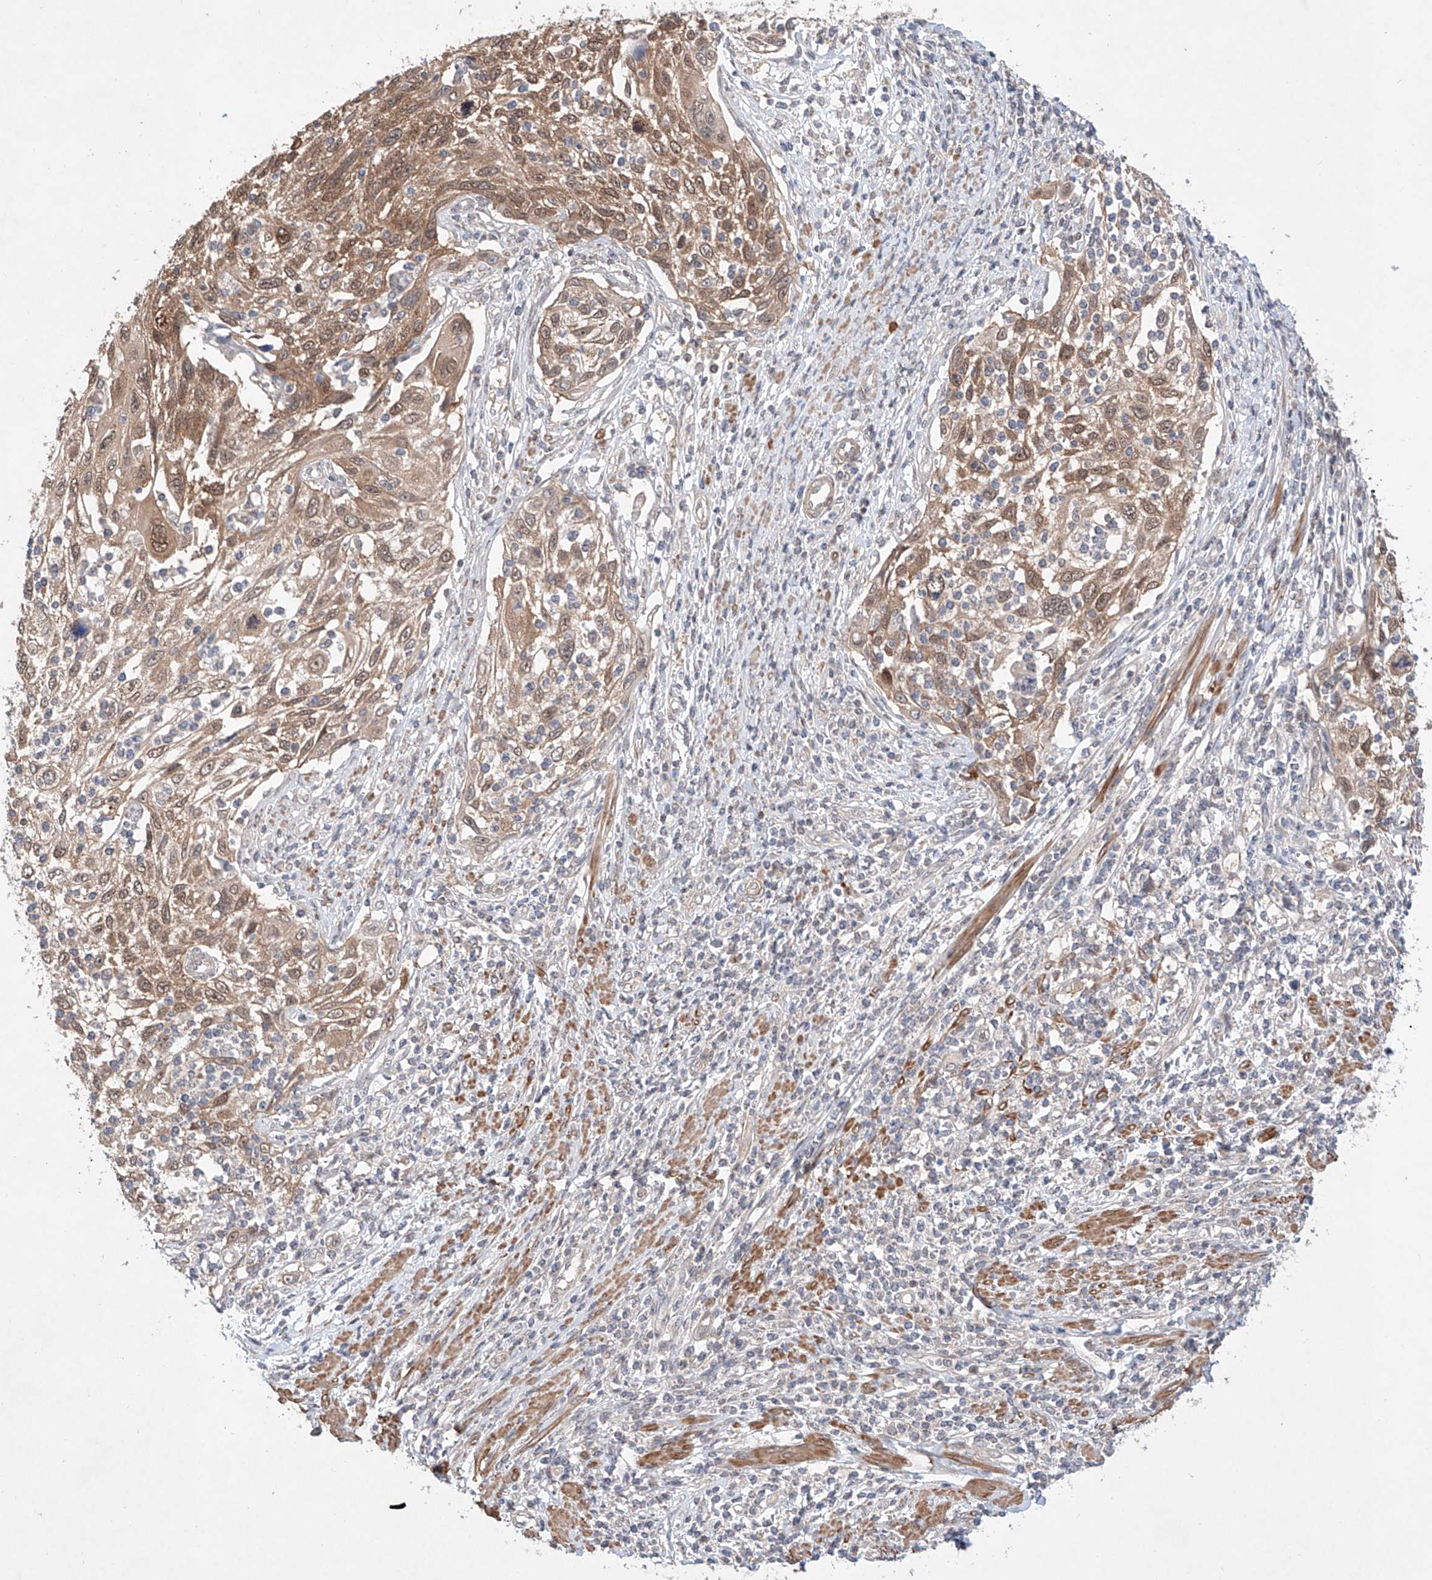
{"staining": {"intensity": "moderate", "quantity": ">75%", "location": "cytoplasmic/membranous,nuclear"}, "tissue": "cervical cancer", "cell_type": "Tumor cells", "image_type": "cancer", "snomed": [{"axis": "morphology", "description": "Squamous cell carcinoma, NOS"}, {"axis": "topography", "description": "Cervix"}], "caption": "Cervical squamous cell carcinoma tissue displays moderate cytoplasmic/membranous and nuclear positivity in approximately >75% of tumor cells, visualized by immunohistochemistry.", "gene": "TSR2", "patient": {"sex": "female", "age": 70}}